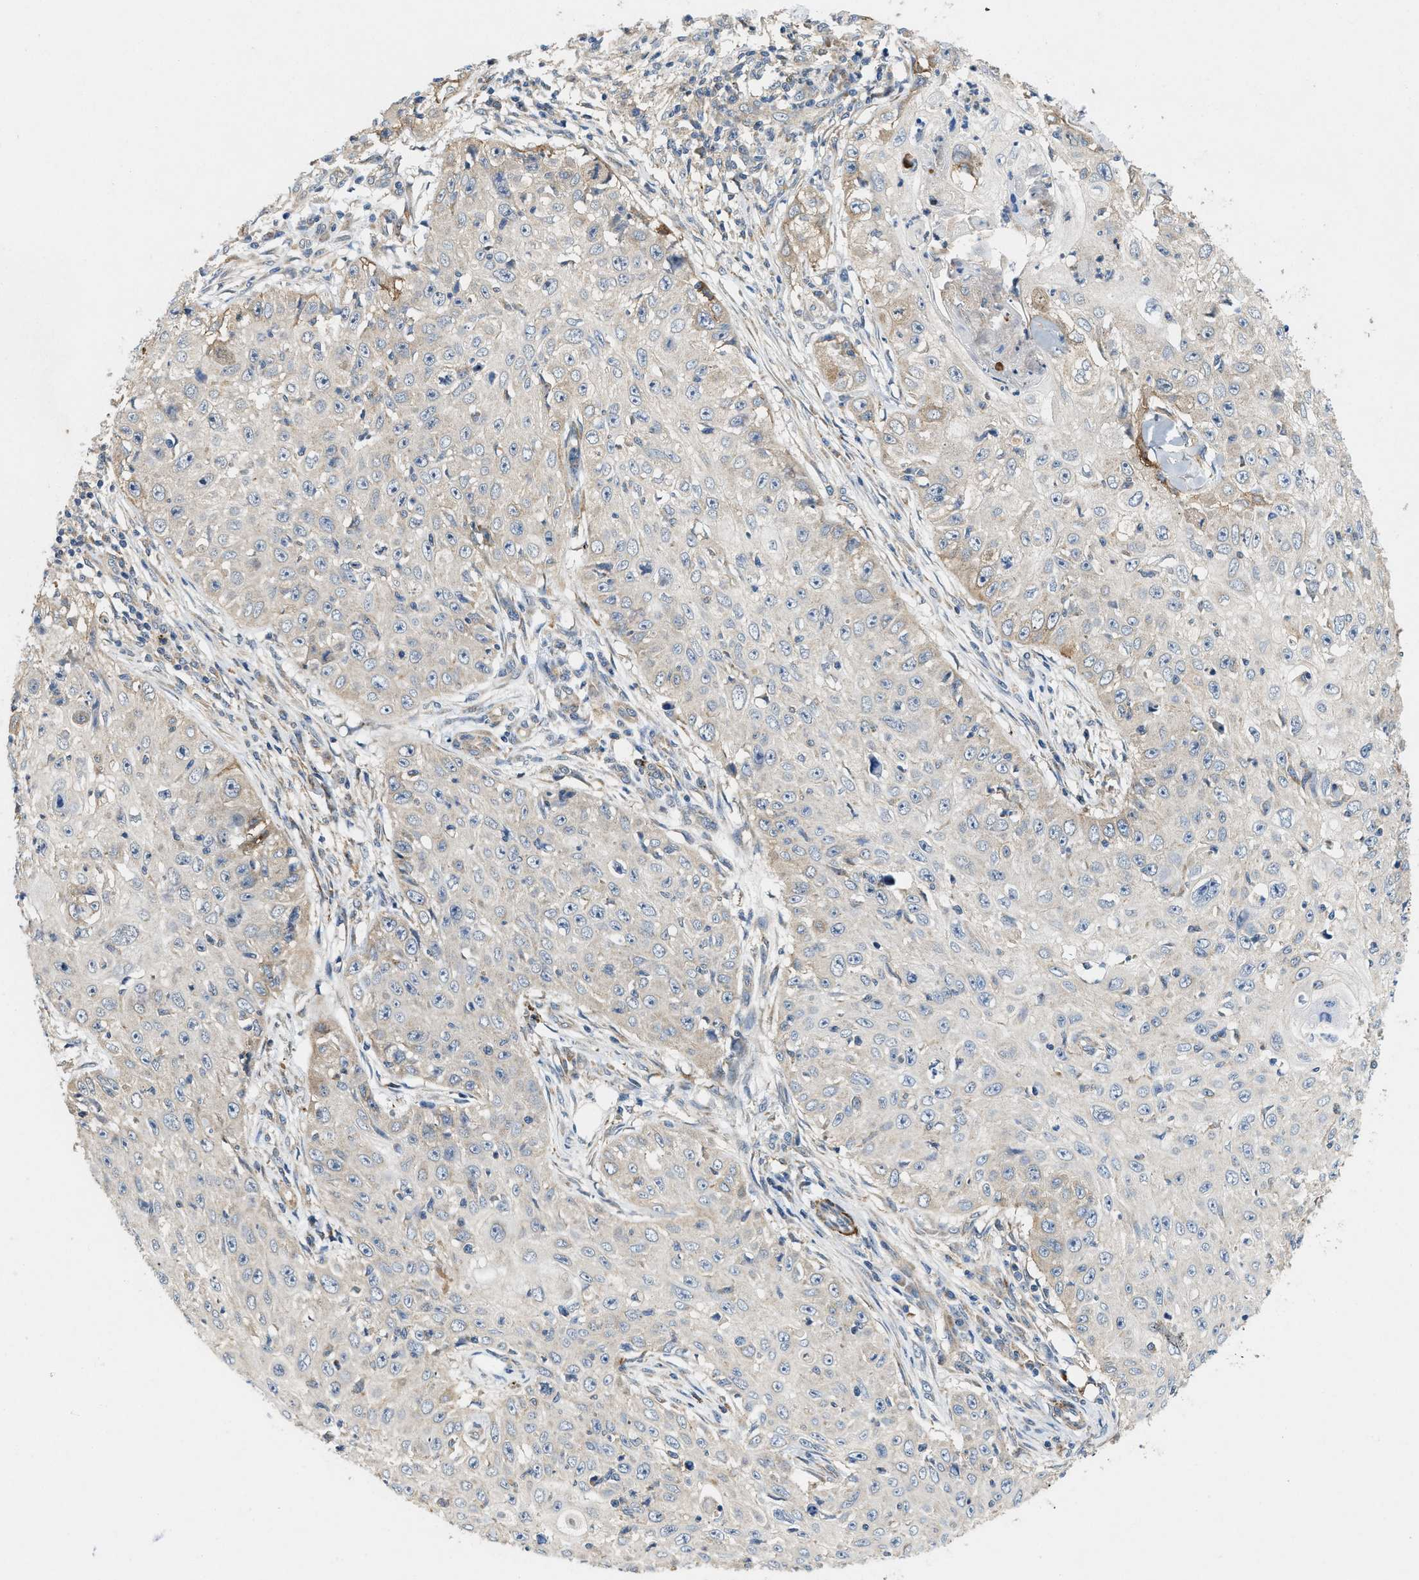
{"staining": {"intensity": "weak", "quantity": "<25%", "location": "cytoplasmic/membranous"}, "tissue": "skin cancer", "cell_type": "Tumor cells", "image_type": "cancer", "snomed": [{"axis": "morphology", "description": "Squamous cell carcinoma, NOS"}, {"axis": "topography", "description": "Skin"}], "caption": "Immunohistochemical staining of human skin cancer (squamous cell carcinoma) reveals no significant expression in tumor cells.", "gene": "ZNF599", "patient": {"sex": "male", "age": 86}}